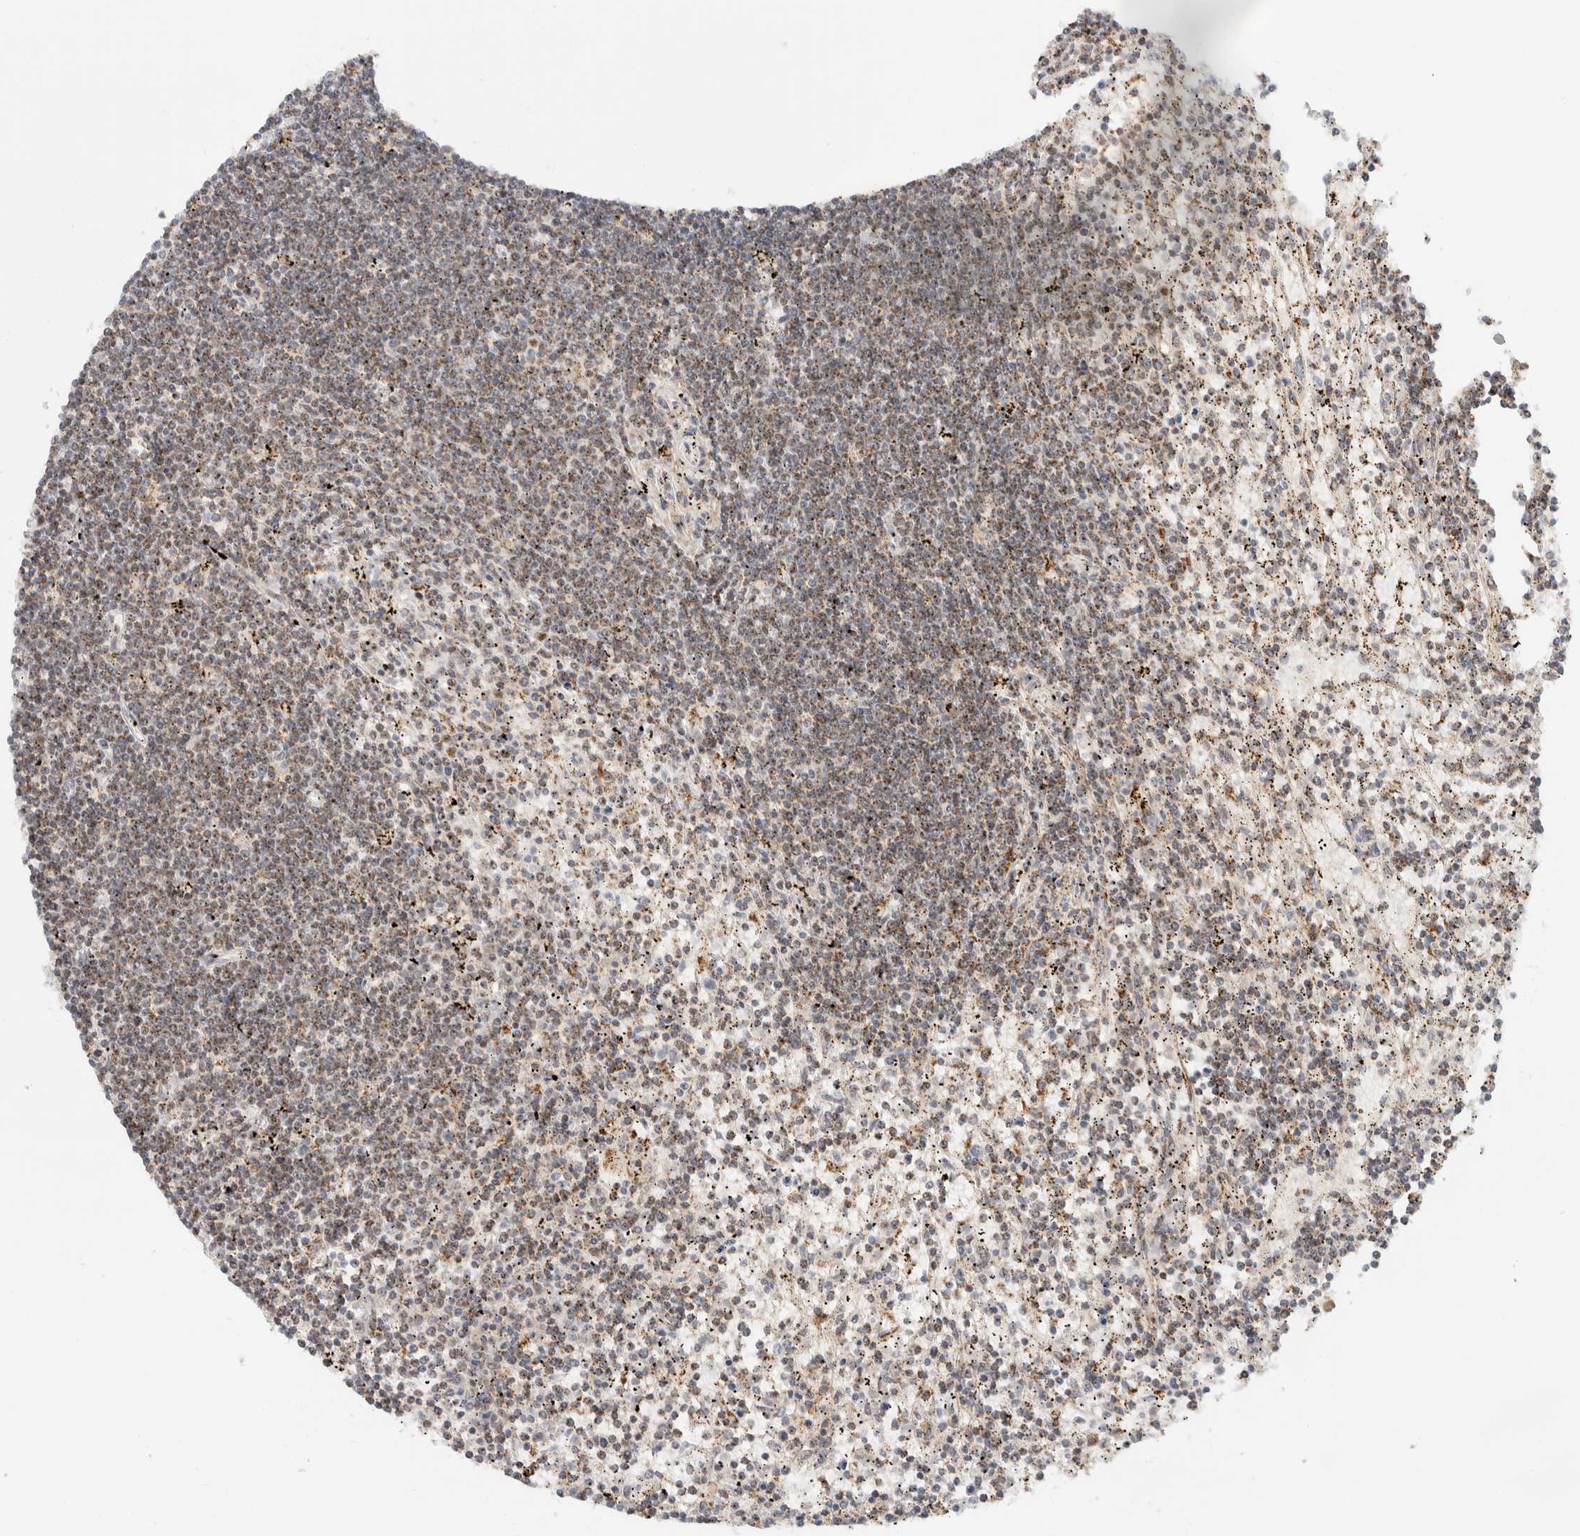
{"staining": {"intensity": "moderate", "quantity": ">75%", "location": "cytoplasmic/membranous"}, "tissue": "lymphoma", "cell_type": "Tumor cells", "image_type": "cancer", "snomed": [{"axis": "morphology", "description": "Malignant lymphoma, non-Hodgkin's type, Low grade"}, {"axis": "topography", "description": "Spleen"}], "caption": "Immunohistochemical staining of human lymphoma demonstrates moderate cytoplasmic/membranous protein positivity in about >75% of tumor cells.", "gene": "TSPAN32", "patient": {"sex": "male", "age": 76}}